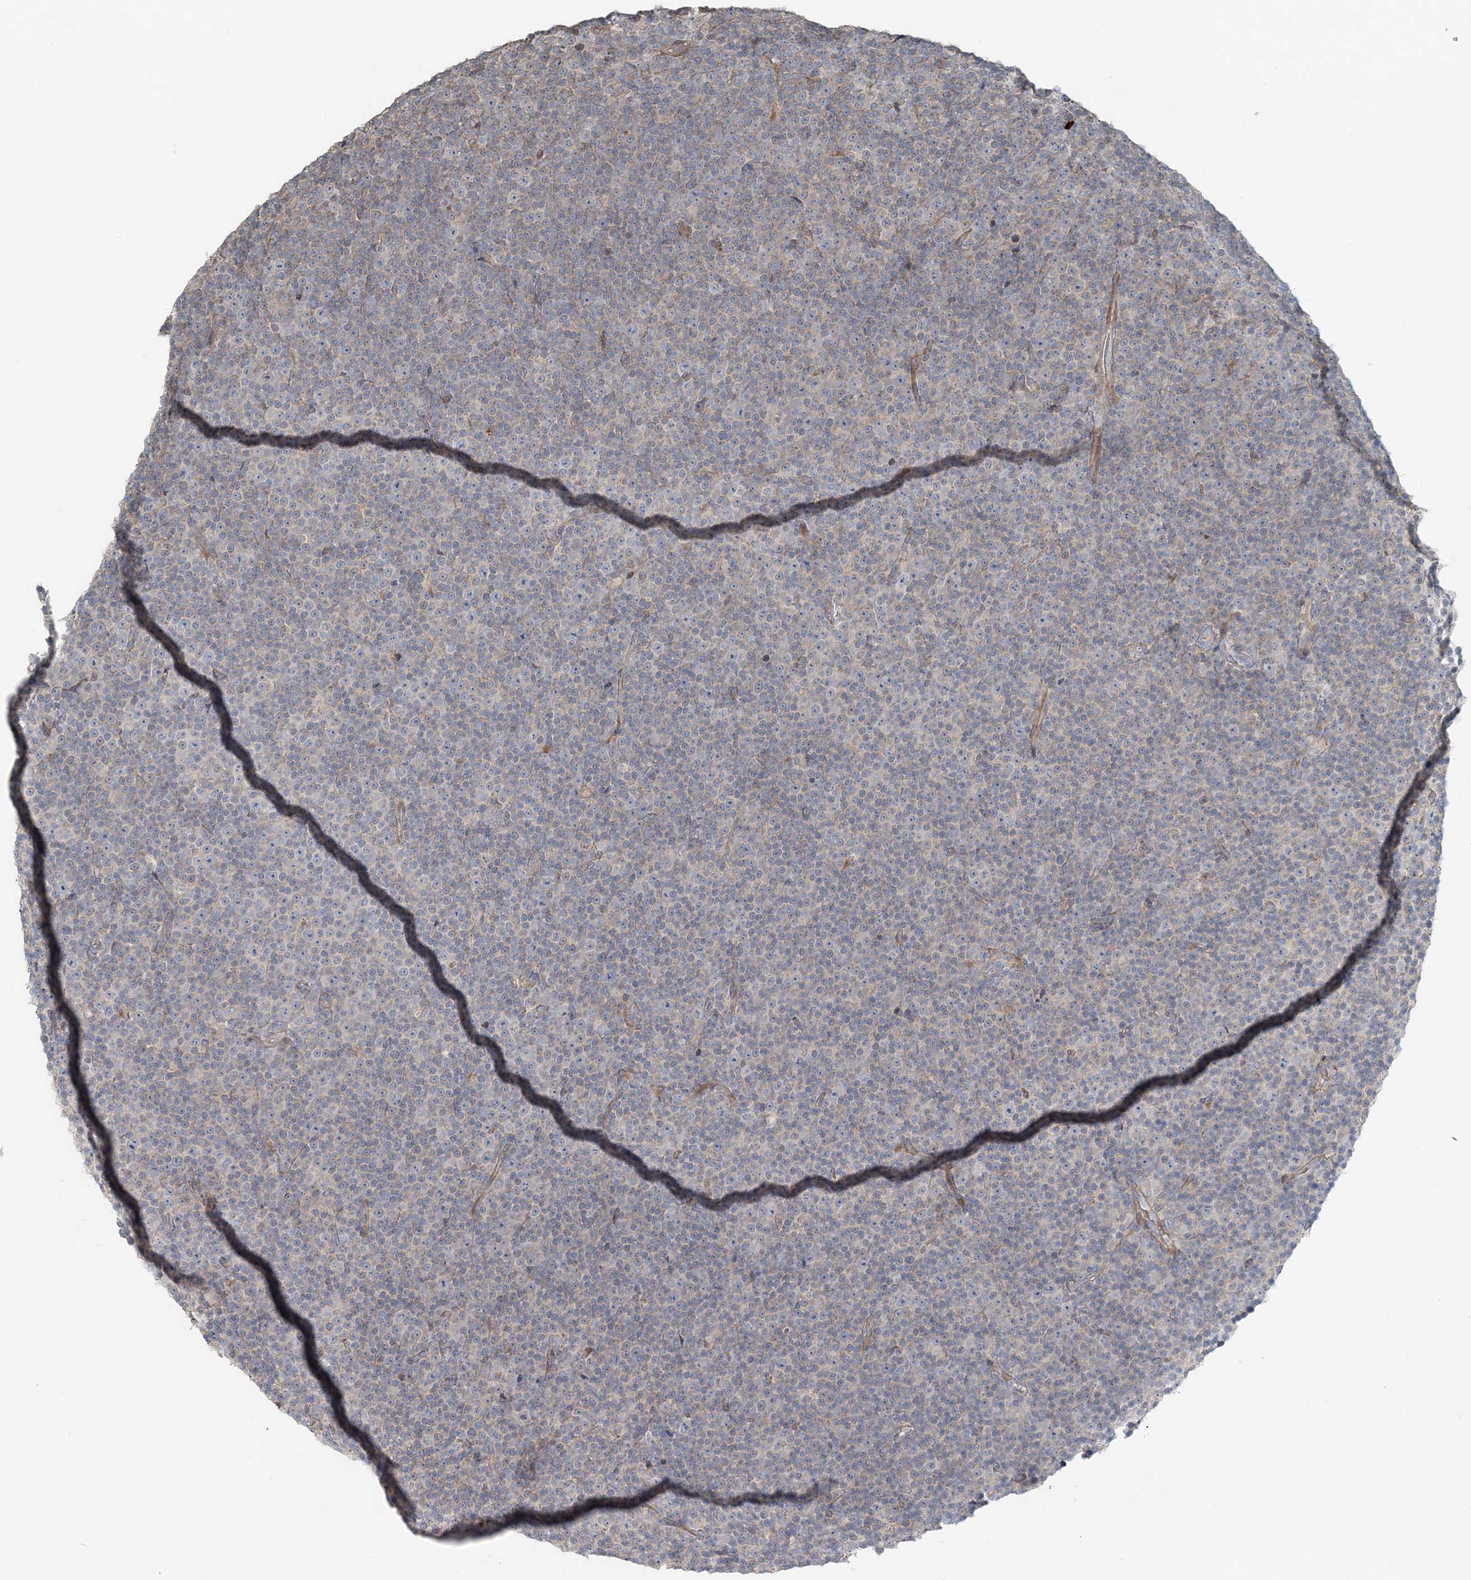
{"staining": {"intensity": "negative", "quantity": "none", "location": "none"}, "tissue": "lymphoma", "cell_type": "Tumor cells", "image_type": "cancer", "snomed": [{"axis": "morphology", "description": "Malignant lymphoma, non-Hodgkin's type, Low grade"}, {"axis": "topography", "description": "Lymph node"}], "caption": "High magnification brightfield microscopy of lymphoma stained with DAB (brown) and counterstained with hematoxylin (blue): tumor cells show no significant staining.", "gene": "SLC4A10", "patient": {"sex": "female", "age": 67}}